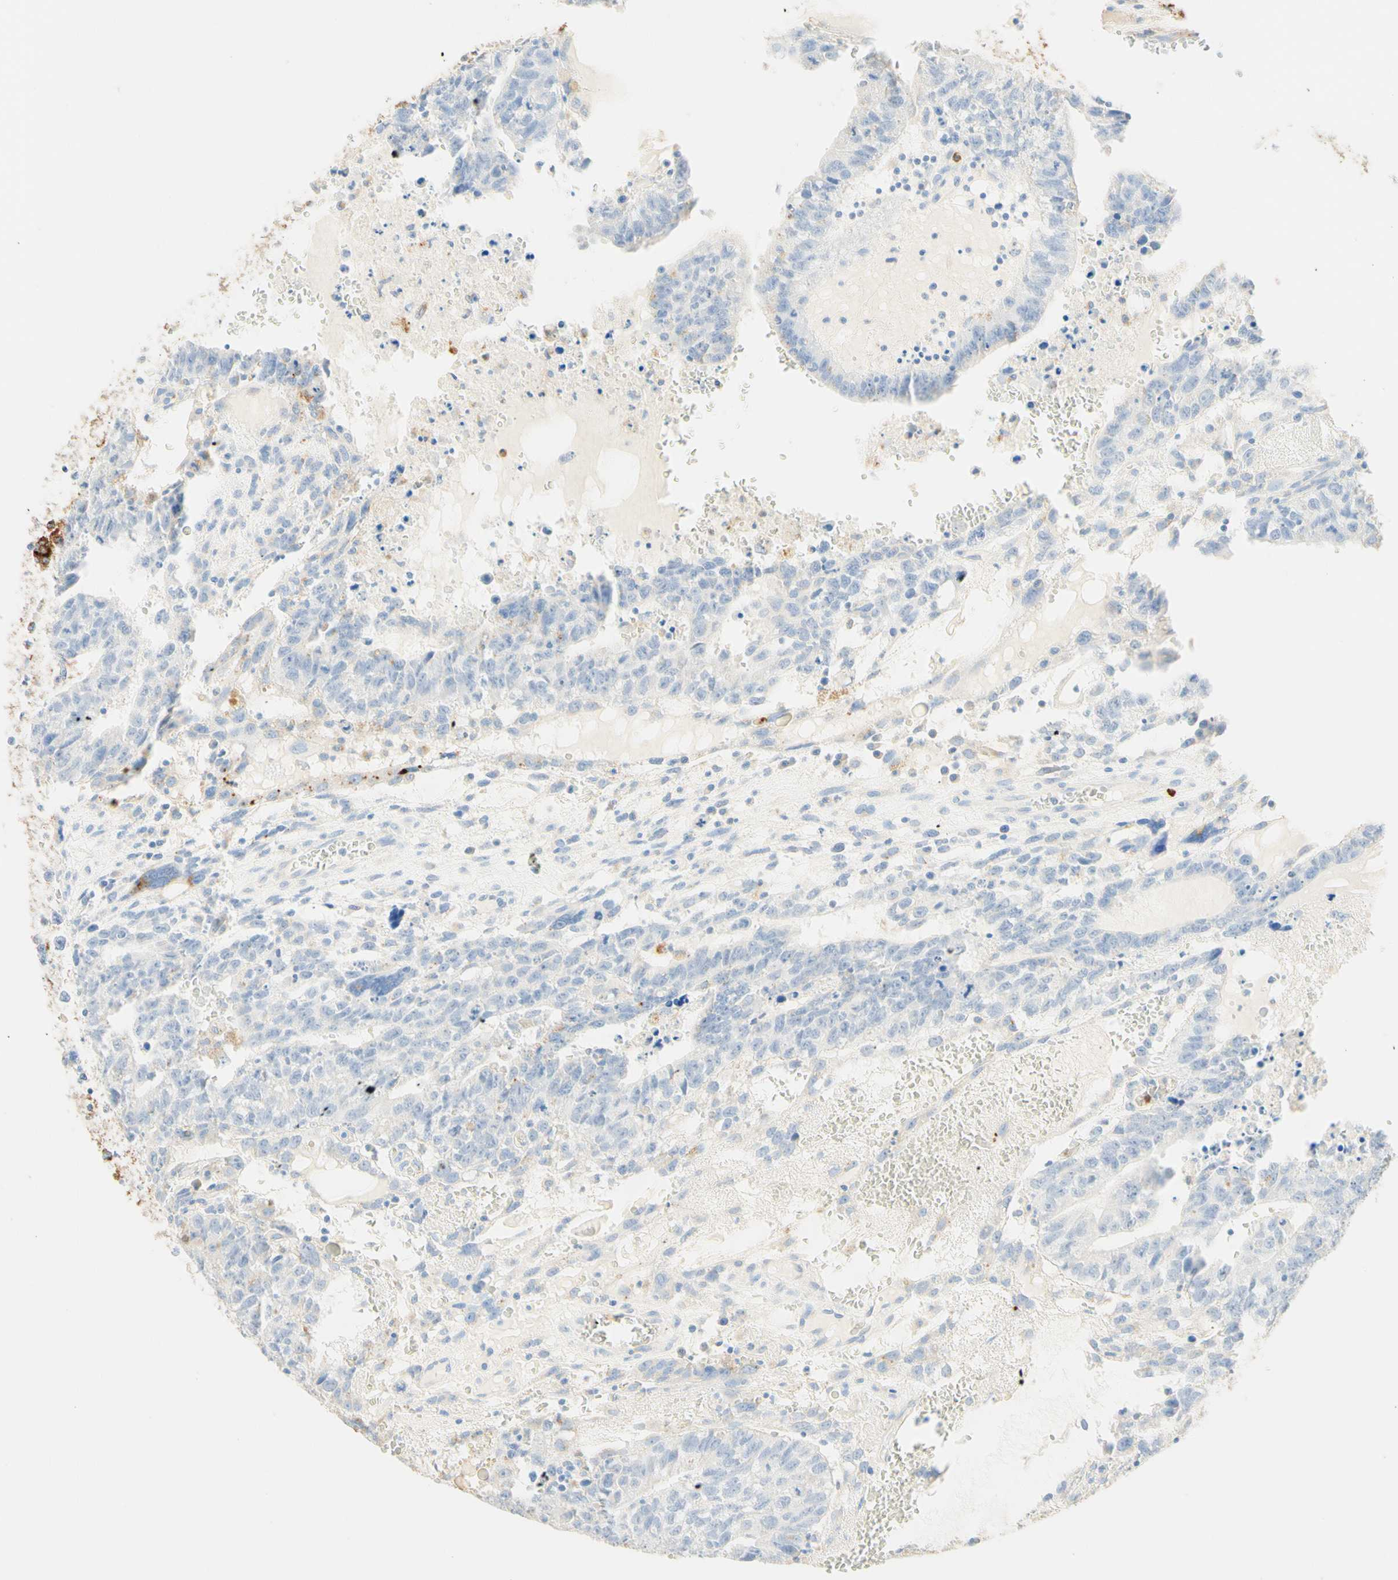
{"staining": {"intensity": "negative", "quantity": "none", "location": "none"}, "tissue": "testis cancer", "cell_type": "Tumor cells", "image_type": "cancer", "snomed": [{"axis": "morphology", "description": "Seminoma, NOS"}, {"axis": "morphology", "description": "Carcinoma, Embryonal, NOS"}, {"axis": "topography", "description": "Testis"}], "caption": "Immunohistochemistry histopathology image of neoplastic tissue: testis cancer (seminoma) stained with DAB exhibits no significant protein staining in tumor cells.", "gene": "CD63", "patient": {"sex": "male", "age": 52}}